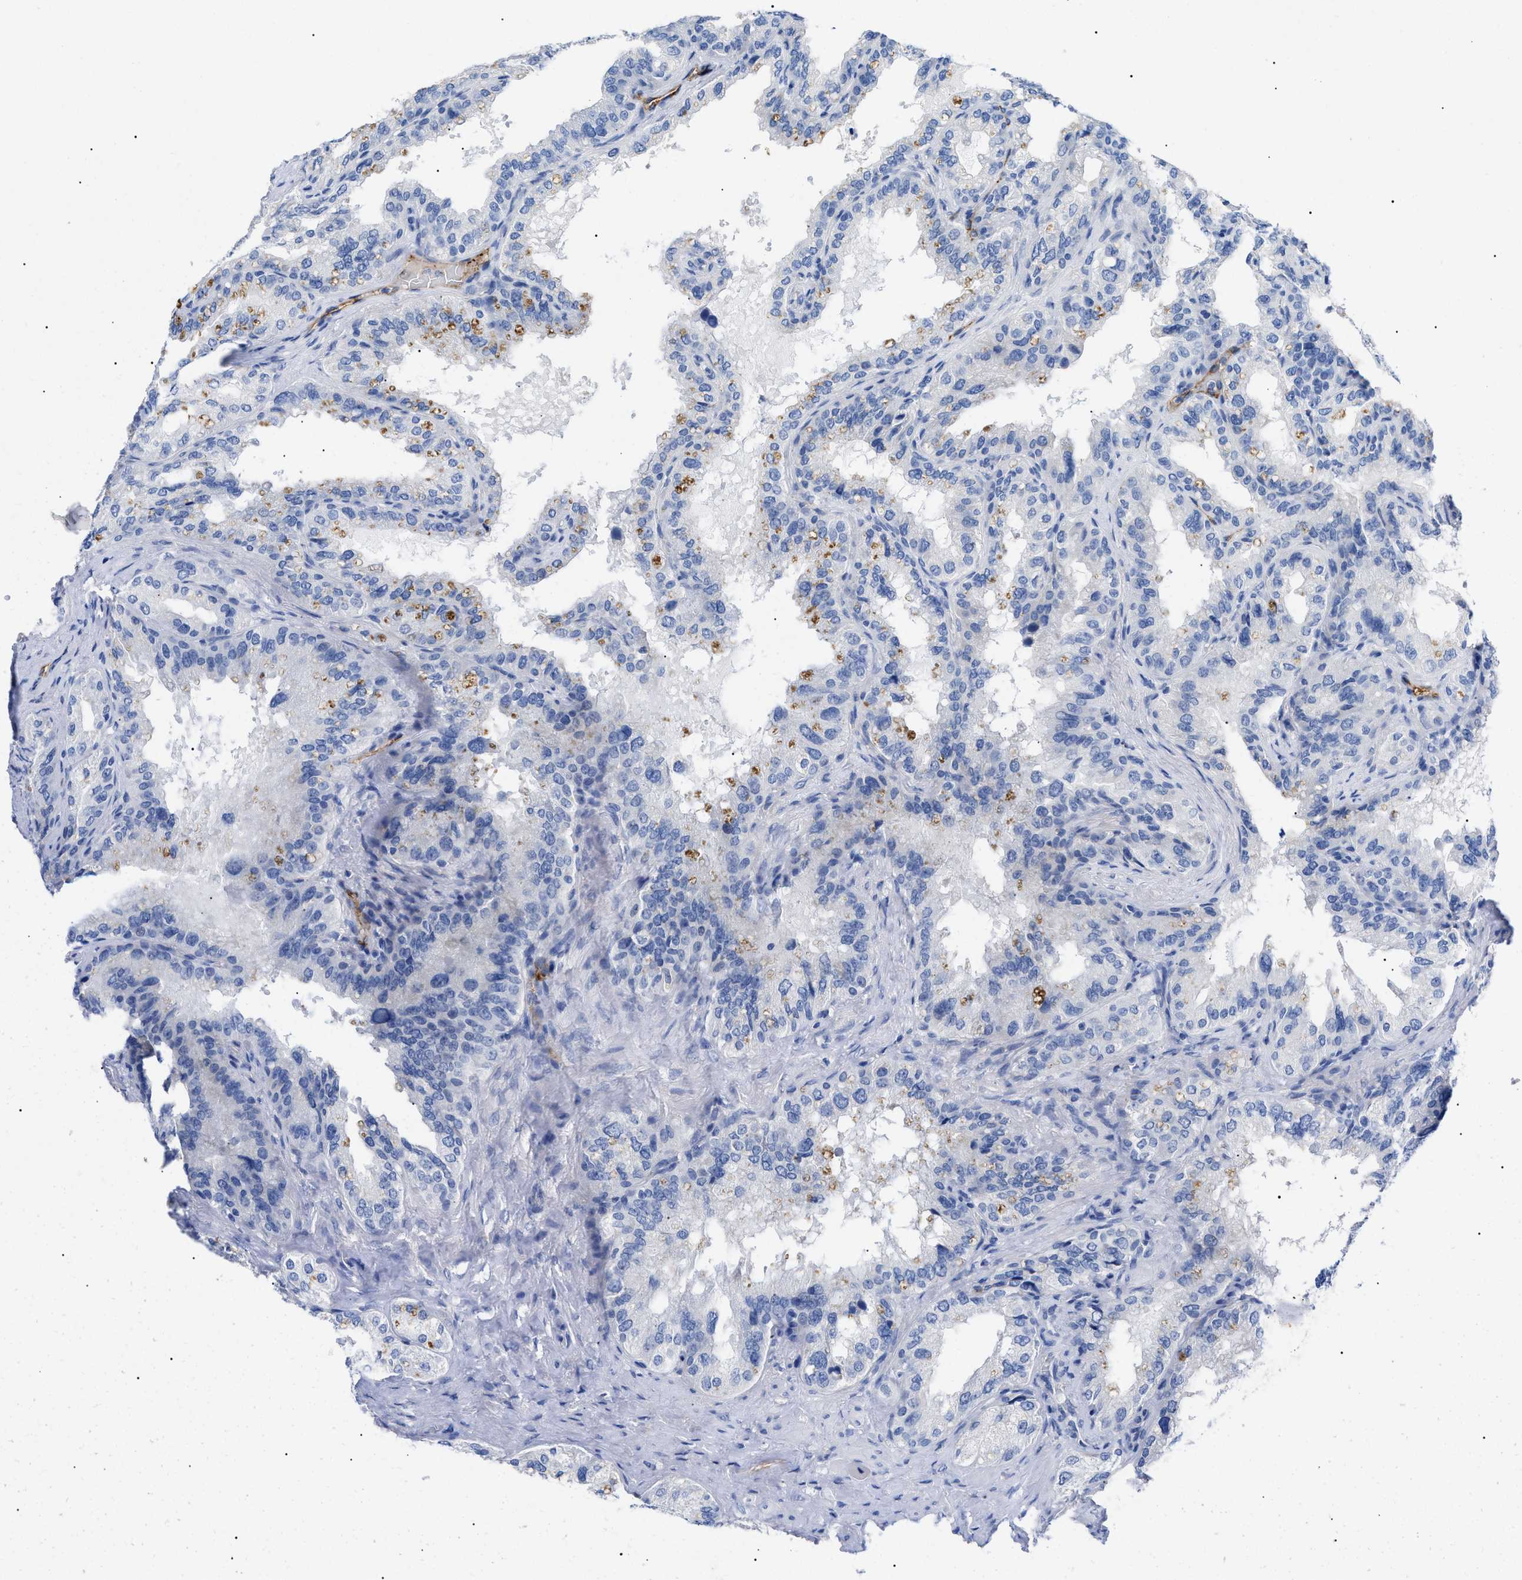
{"staining": {"intensity": "negative", "quantity": "none", "location": "none"}, "tissue": "seminal vesicle", "cell_type": "Glandular cells", "image_type": "normal", "snomed": [{"axis": "morphology", "description": "Normal tissue, NOS"}, {"axis": "topography", "description": "Seminal veicle"}], "caption": "DAB (3,3'-diaminobenzidine) immunohistochemical staining of unremarkable seminal vesicle reveals no significant expression in glandular cells. (Stains: DAB IHC with hematoxylin counter stain, Microscopy: brightfield microscopy at high magnification).", "gene": "ACKR1", "patient": {"sex": "male", "age": 68}}